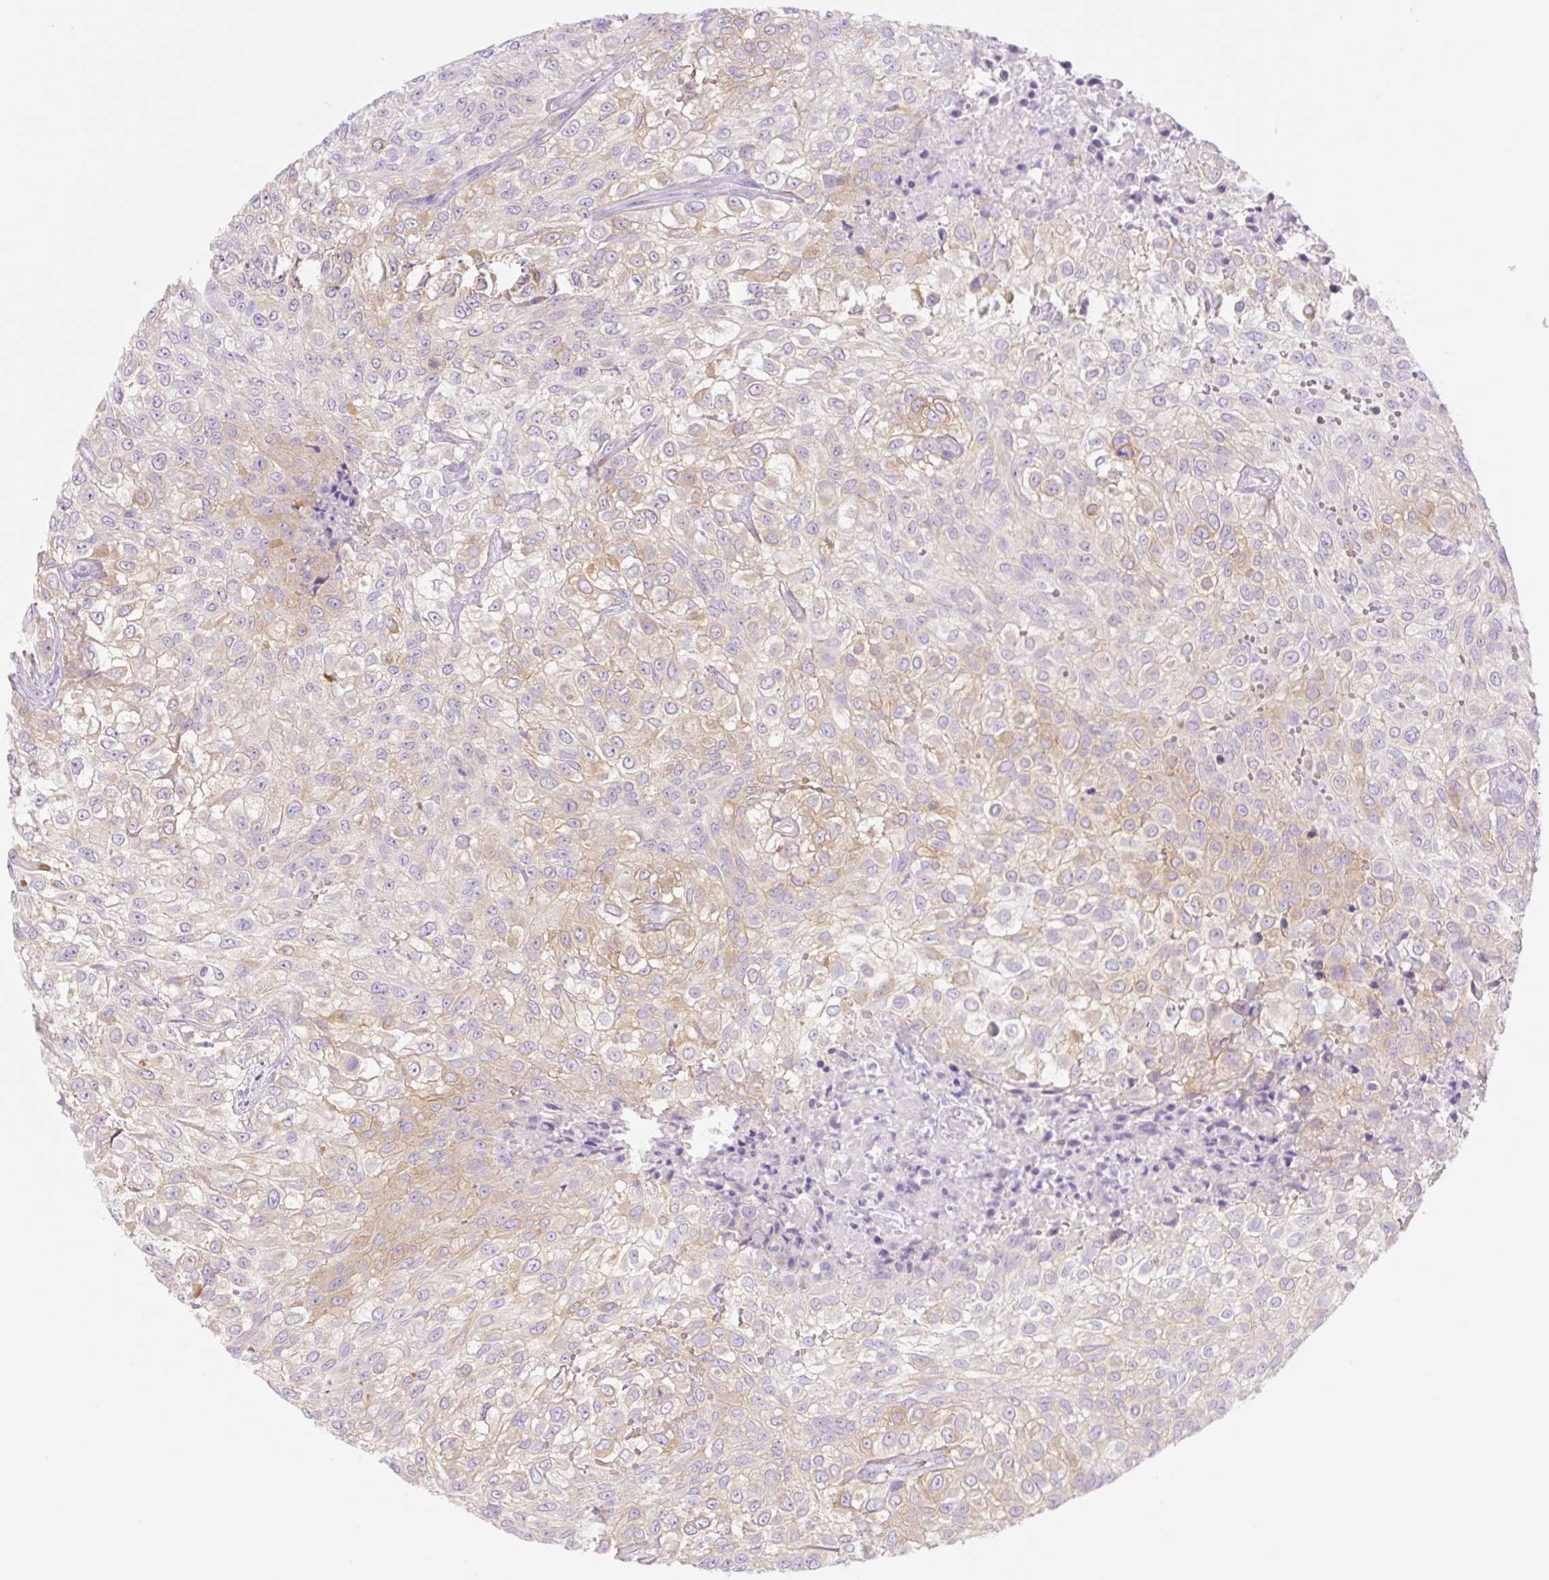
{"staining": {"intensity": "weak", "quantity": "<25%", "location": "cytoplasmic/membranous"}, "tissue": "urothelial cancer", "cell_type": "Tumor cells", "image_type": "cancer", "snomed": [{"axis": "morphology", "description": "Urothelial carcinoma, High grade"}, {"axis": "topography", "description": "Urinary bladder"}], "caption": "DAB (3,3'-diaminobenzidine) immunohistochemical staining of human urothelial carcinoma (high-grade) displays no significant expression in tumor cells.", "gene": "DENND5A", "patient": {"sex": "male", "age": 56}}